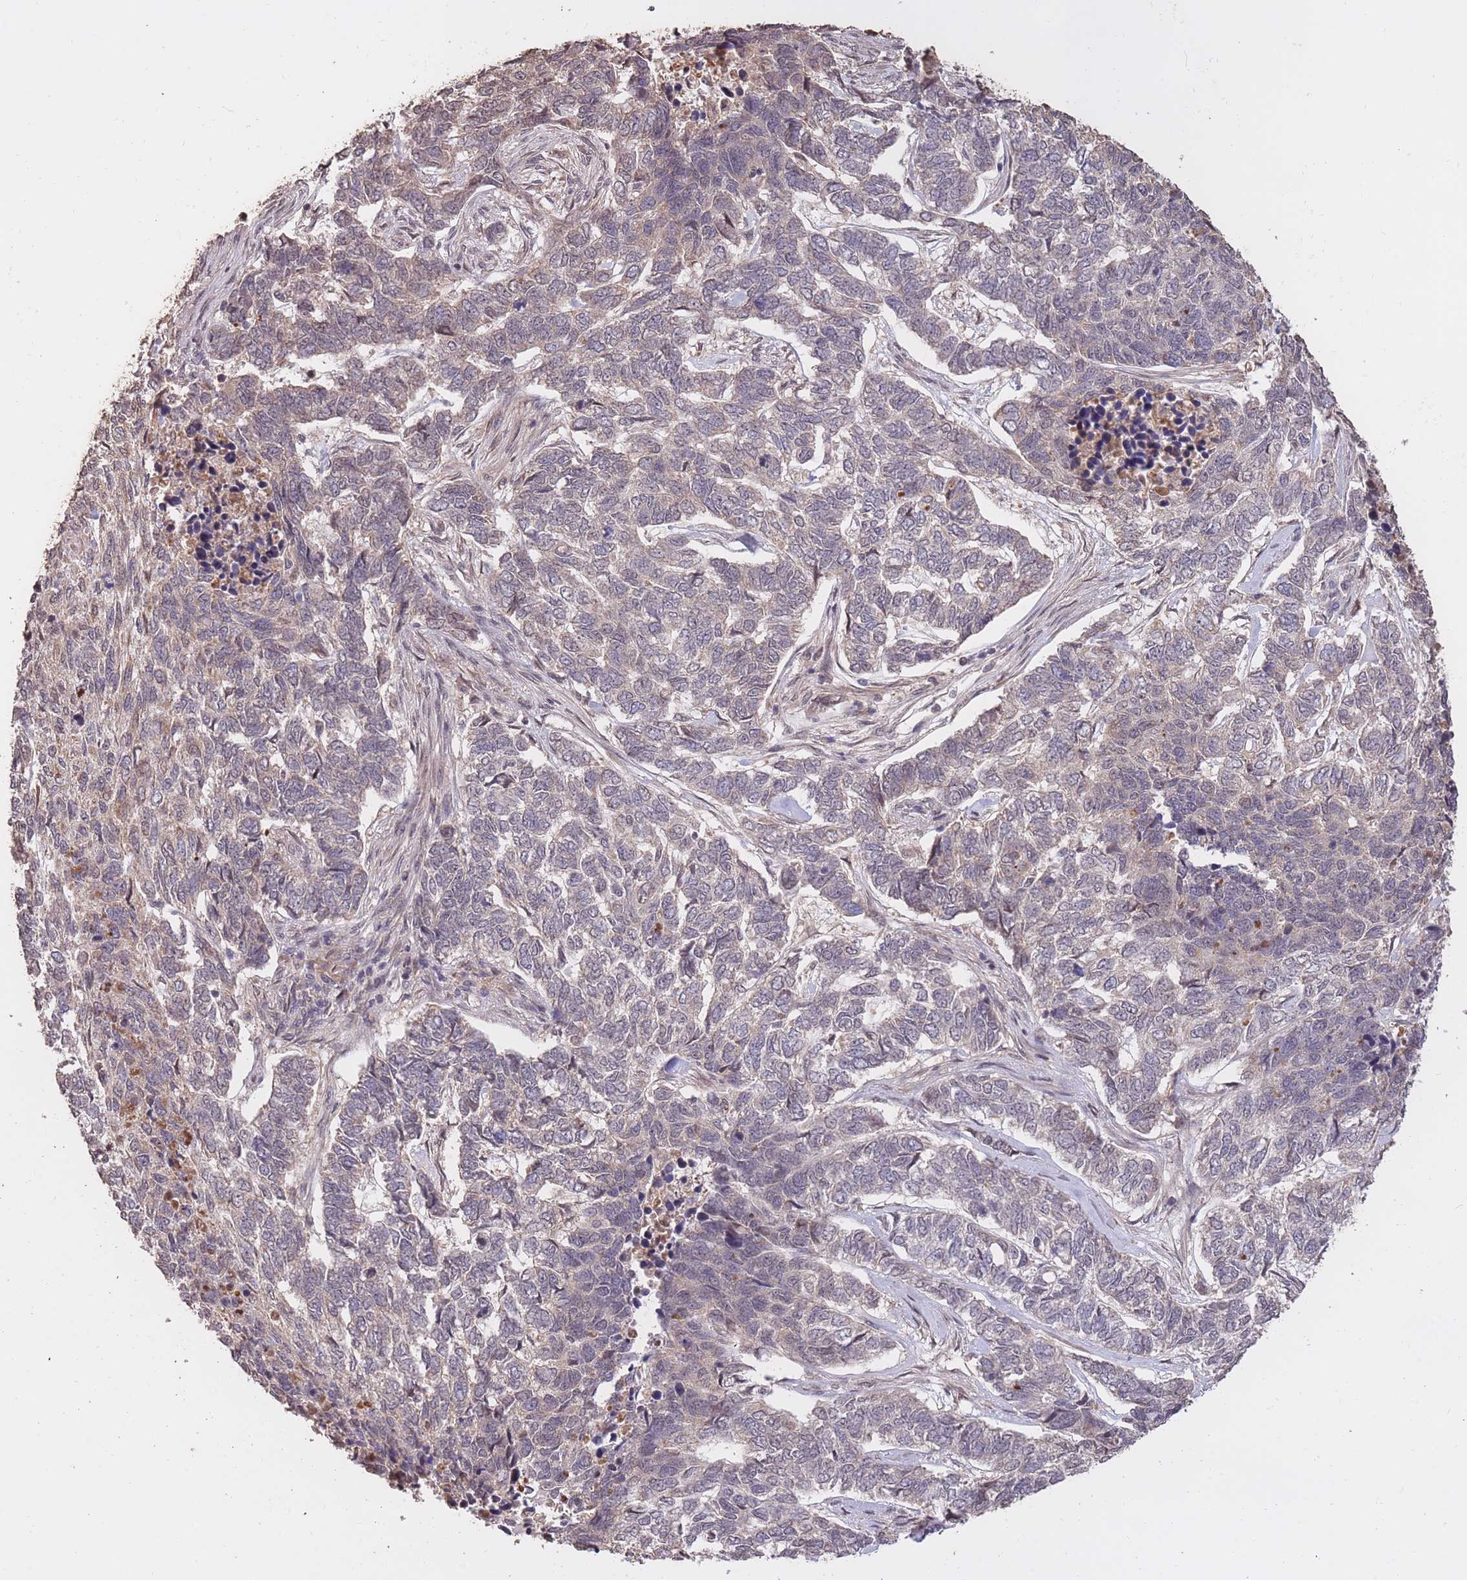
{"staining": {"intensity": "negative", "quantity": "none", "location": "none"}, "tissue": "skin cancer", "cell_type": "Tumor cells", "image_type": "cancer", "snomed": [{"axis": "morphology", "description": "Basal cell carcinoma"}, {"axis": "topography", "description": "Skin"}], "caption": "DAB immunohistochemical staining of skin cancer exhibits no significant positivity in tumor cells. Nuclei are stained in blue.", "gene": "RGS14", "patient": {"sex": "female", "age": 65}}